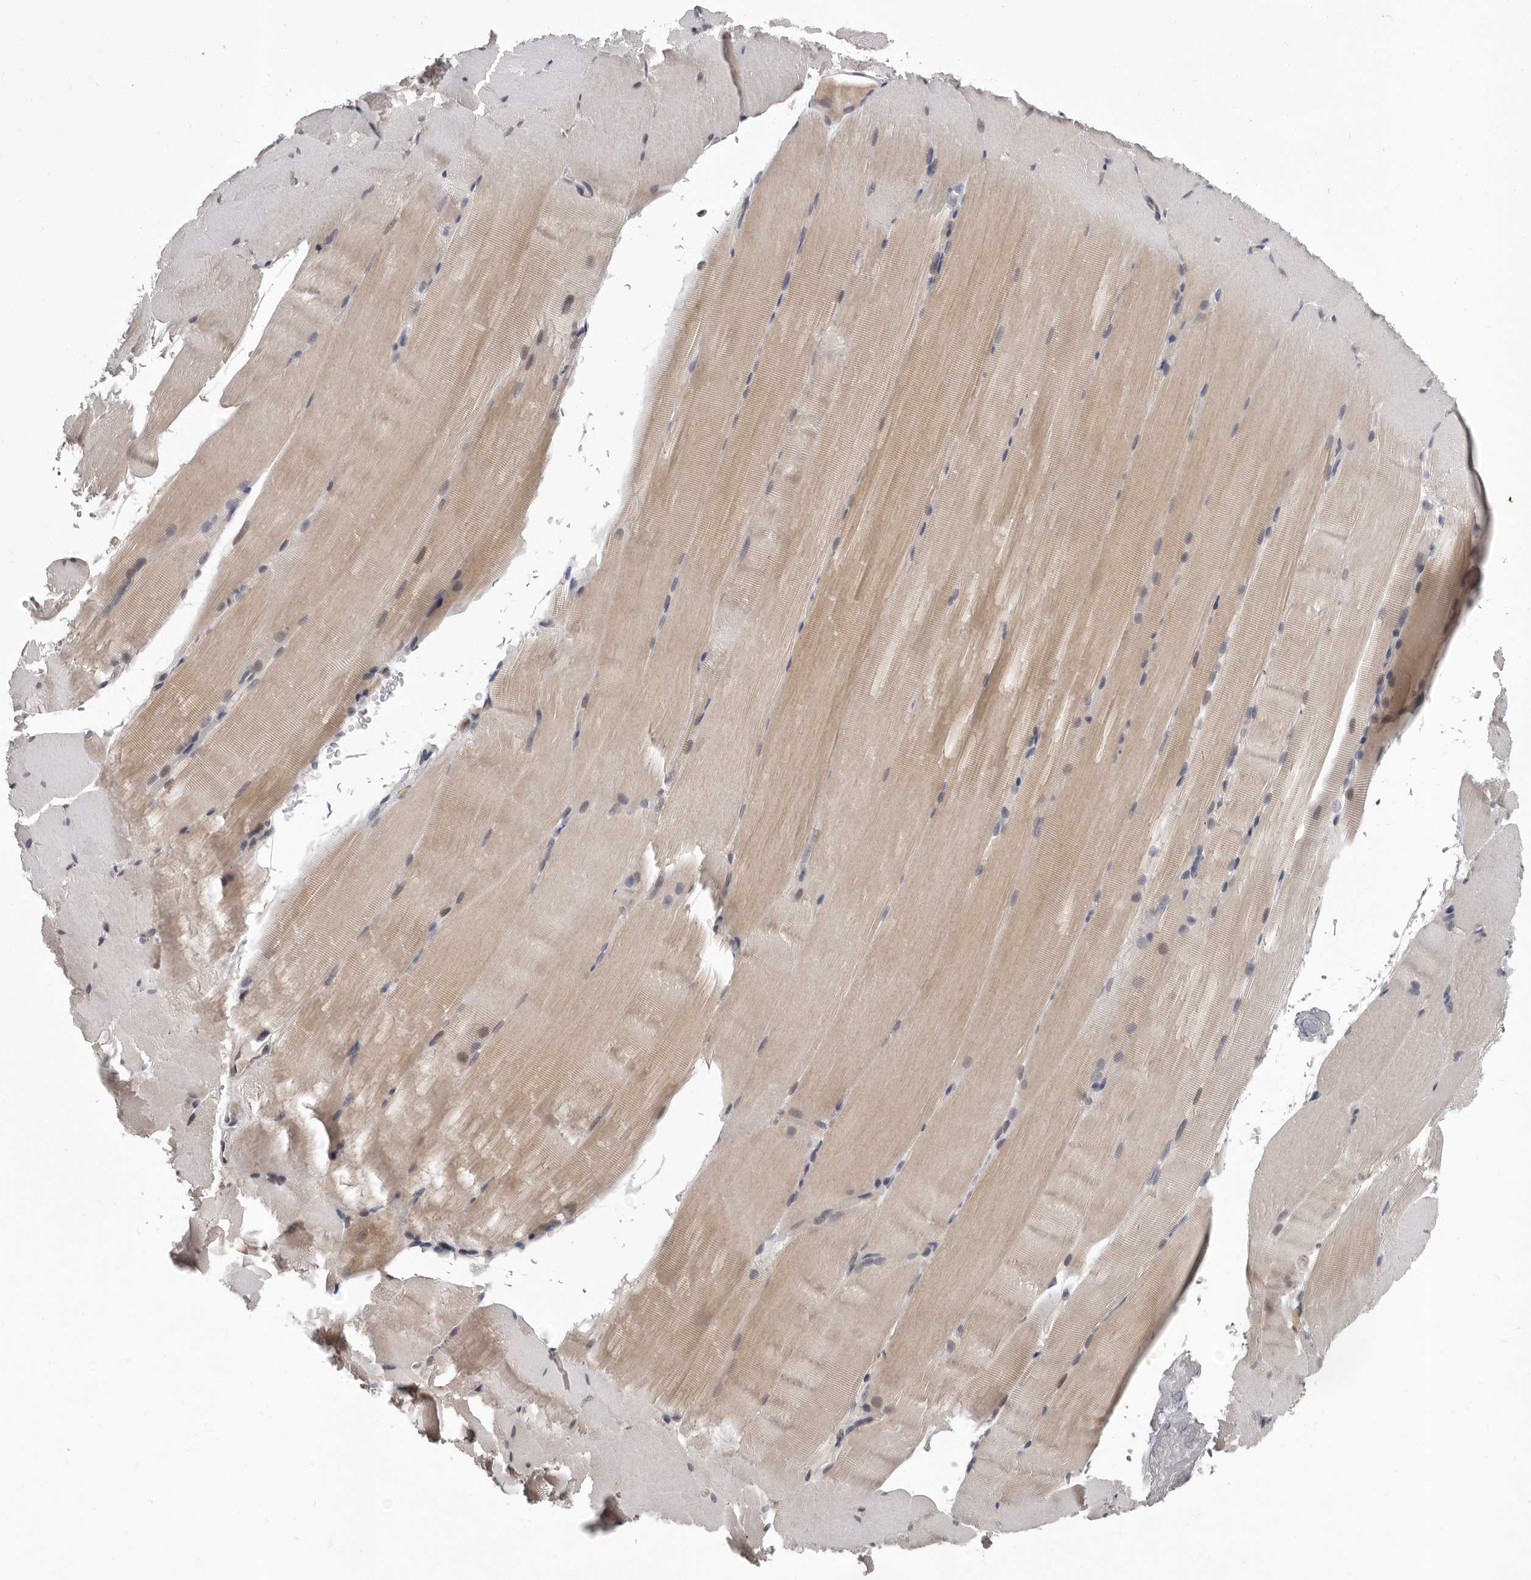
{"staining": {"intensity": "weak", "quantity": "25%-75%", "location": "cytoplasmic/membranous,nuclear"}, "tissue": "skeletal muscle", "cell_type": "Myocytes", "image_type": "normal", "snomed": [{"axis": "morphology", "description": "Normal tissue, NOS"}, {"axis": "topography", "description": "Skeletal muscle"}, {"axis": "topography", "description": "Parathyroid gland"}], "caption": "Immunohistochemical staining of benign human skeletal muscle reveals weak cytoplasmic/membranous,nuclear protein positivity in approximately 25%-75% of myocytes.", "gene": "MED8", "patient": {"sex": "female", "age": 37}}